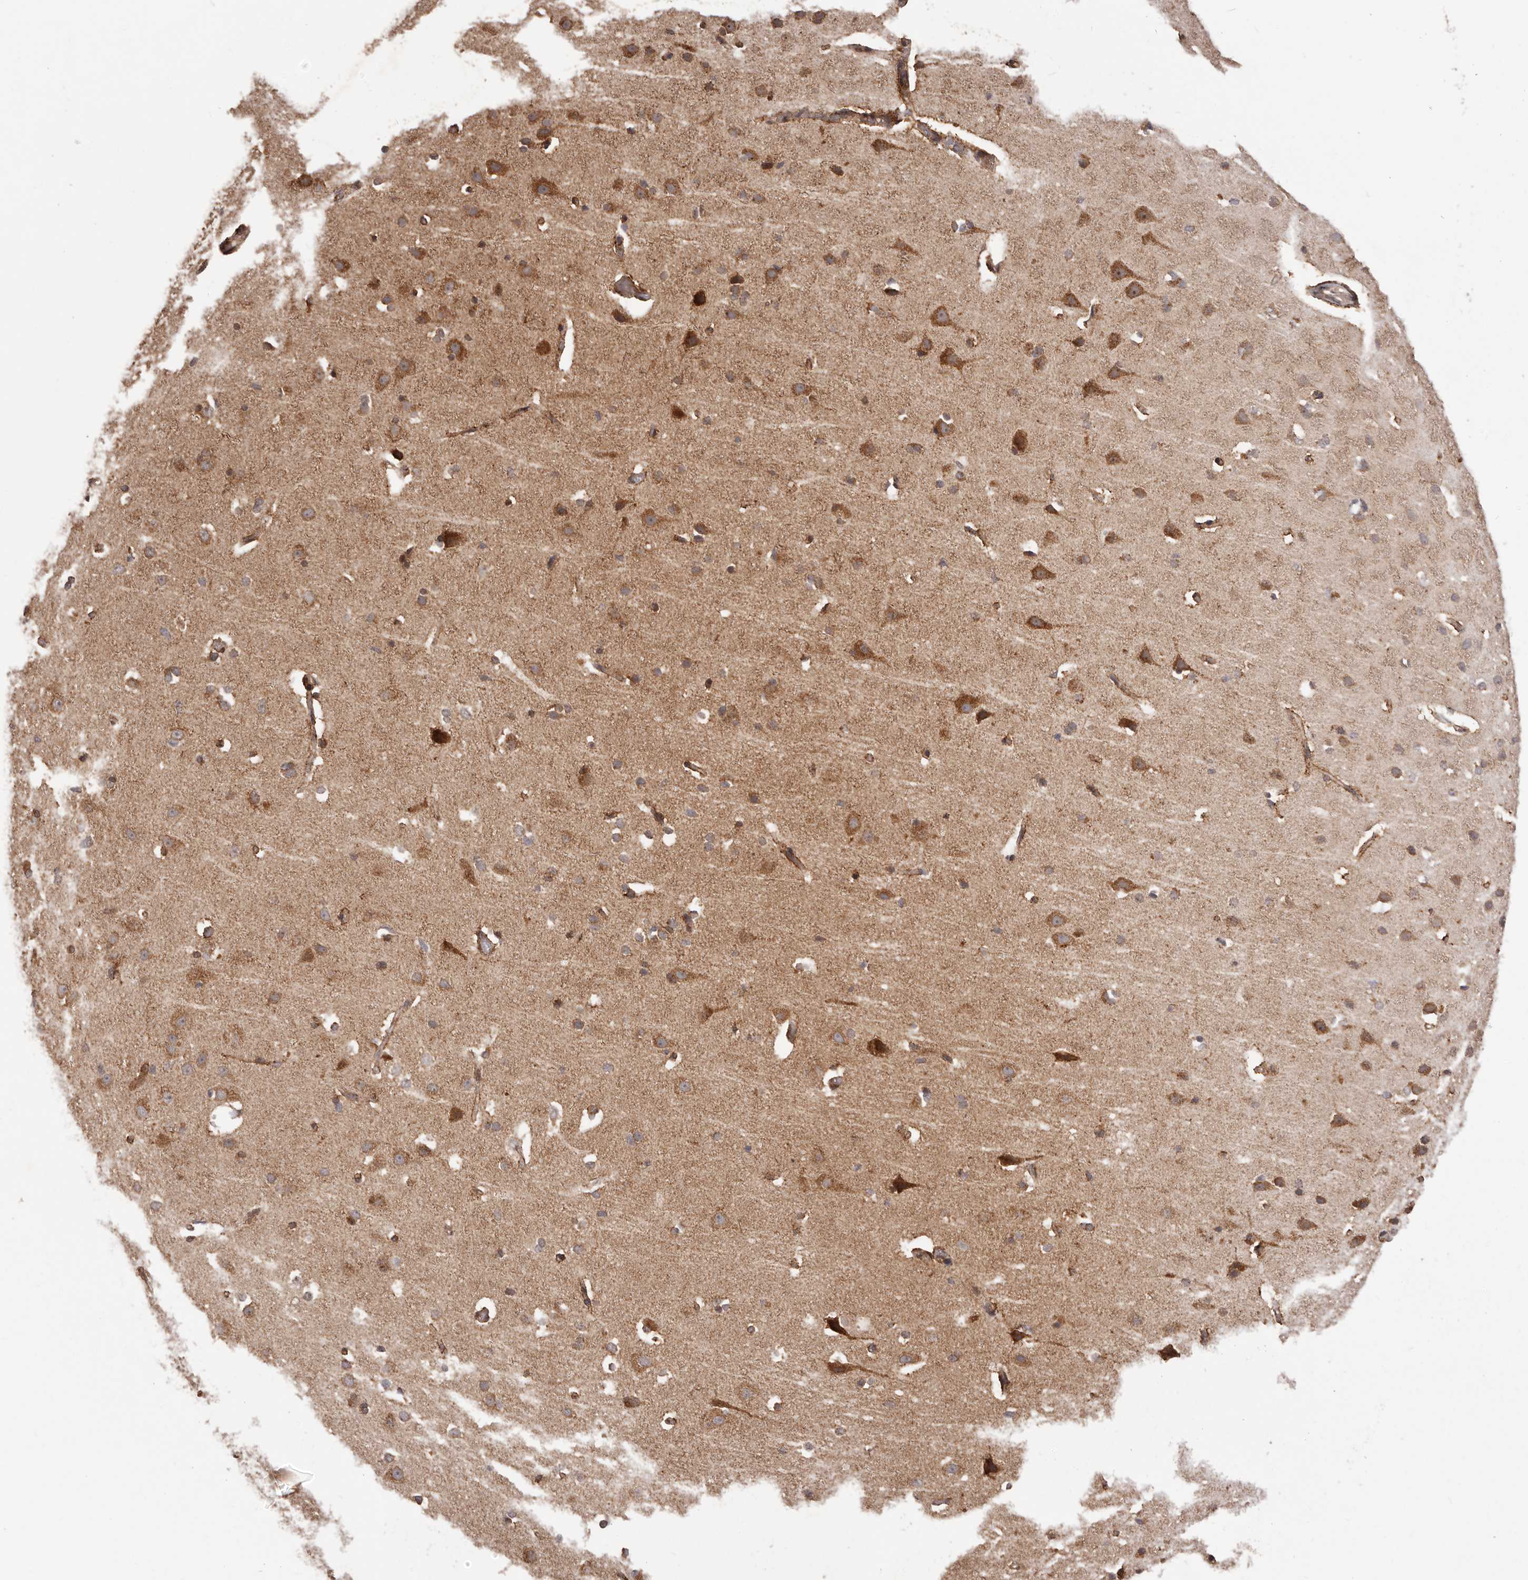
{"staining": {"intensity": "moderate", "quantity": ">75%", "location": "cytoplasmic/membranous"}, "tissue": "cerebral cortex", "cell_type": "Endothelial cells", "image_type": "normal", "snomed": [{"axis": "morphology", "description": "Normal tissue, NOS"}, {"axis": "topography", "description": "Cerebral cortex"}], "caption": "Protein staining by immunohistochemistry (IHC) reveals moderate cytoplasmic/membranous positivity in about >75% of endothelial cells in unremarkable cerebral cortex.", "gene": "CHRM2", "patient": {"sex": "male", "age": 34}}